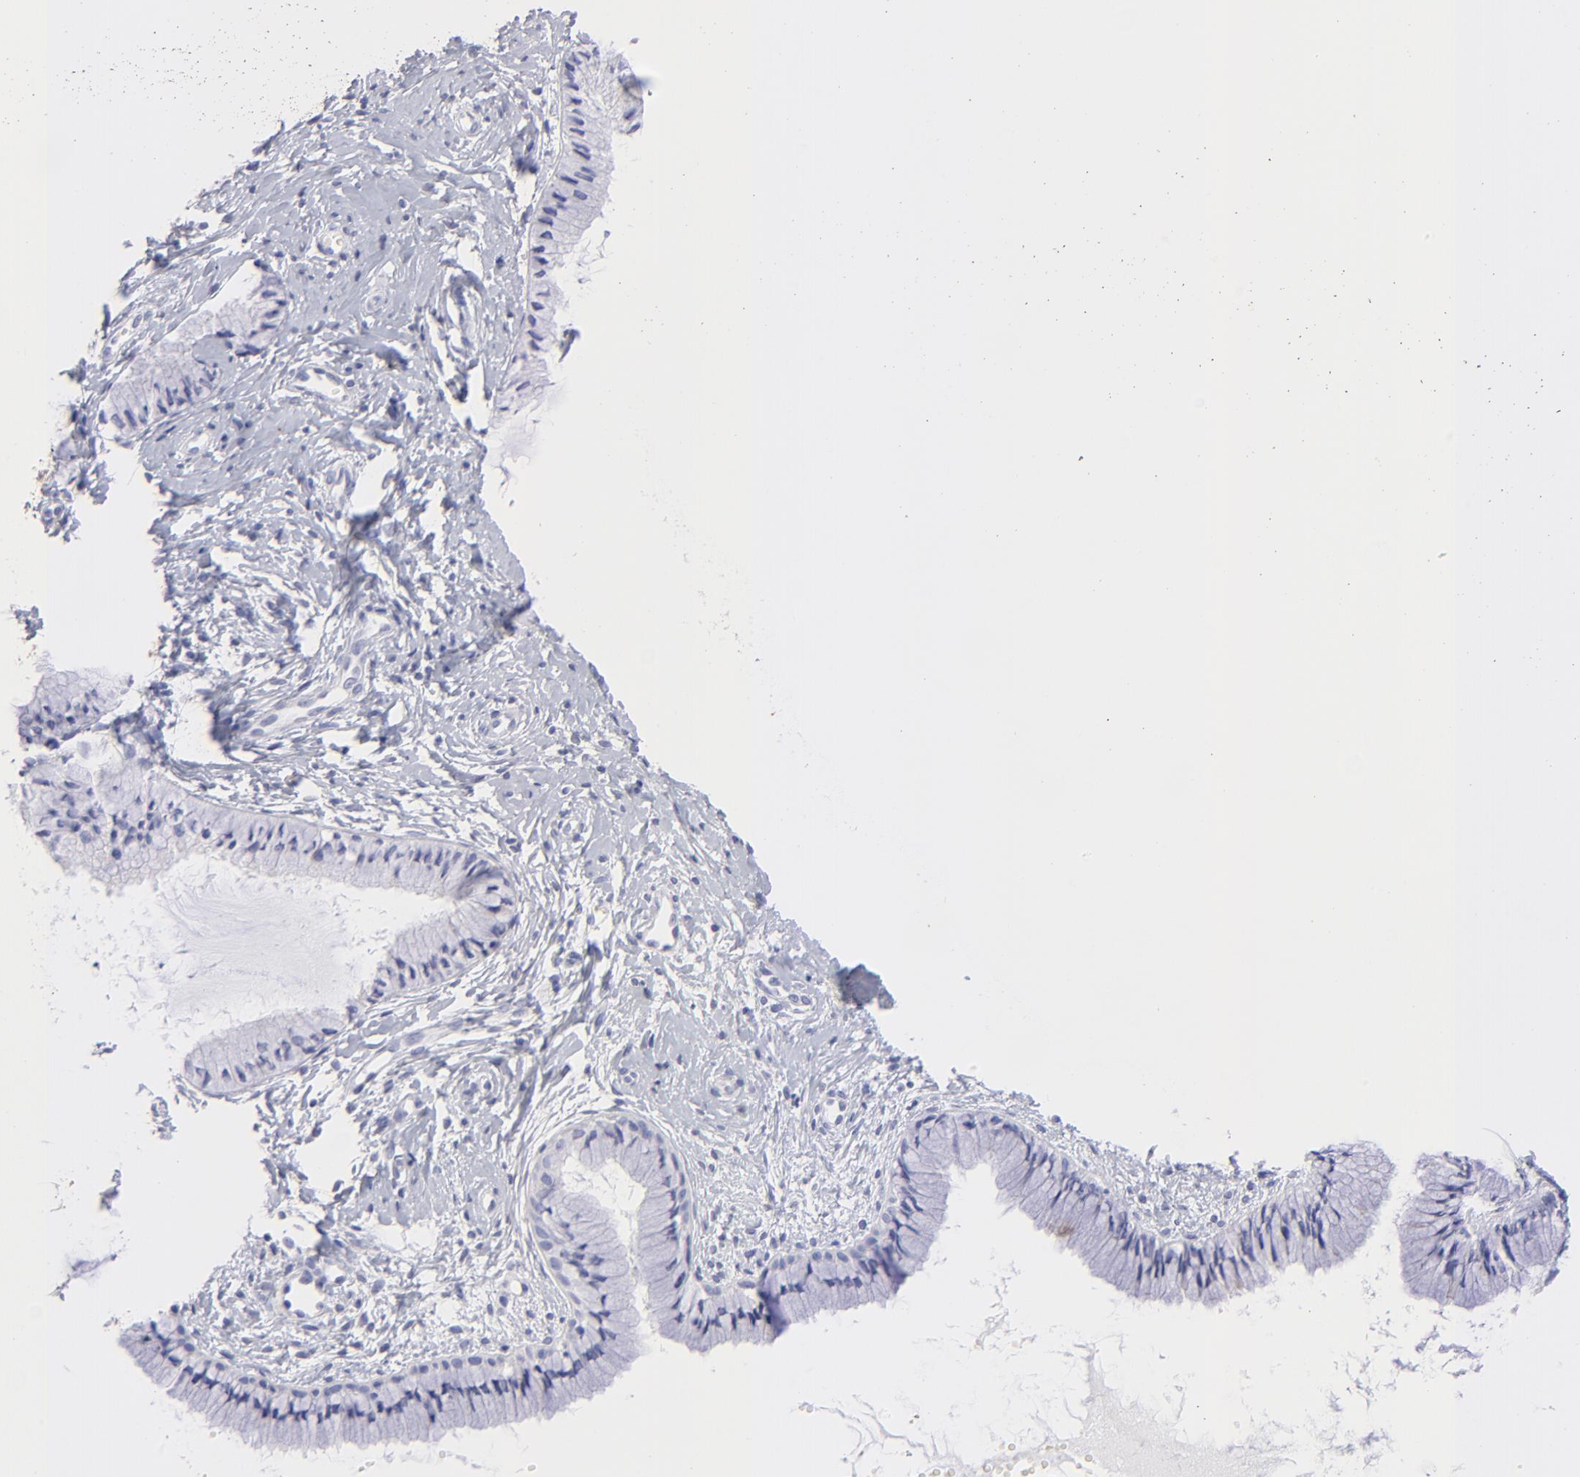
{"staining": {"intensity": "negative", "quantity": "none", "location": "none"}, "tissue": "cervix", "cell_type": "Glandular cells", "image_type": "normal", "snomed": [{"axis": "morphology", "description": "Normal tissue, NOS"}, {"axis": "topography", "description": "Cervix"}], "caption": "High power microscopy micrograph of an immunohistochemistry image of unremarkable cervix, revealing no significant positivity in glandular cells. The staining was performed using DAB (3,3'-diaminobenzidine) to visualize the protein expression in brown, while the nuclei were stained in blue with hematoxylin (Magnification: 20x).", "gene": "HORMAD2", "patient": {"sex": "female", "age": 46}}